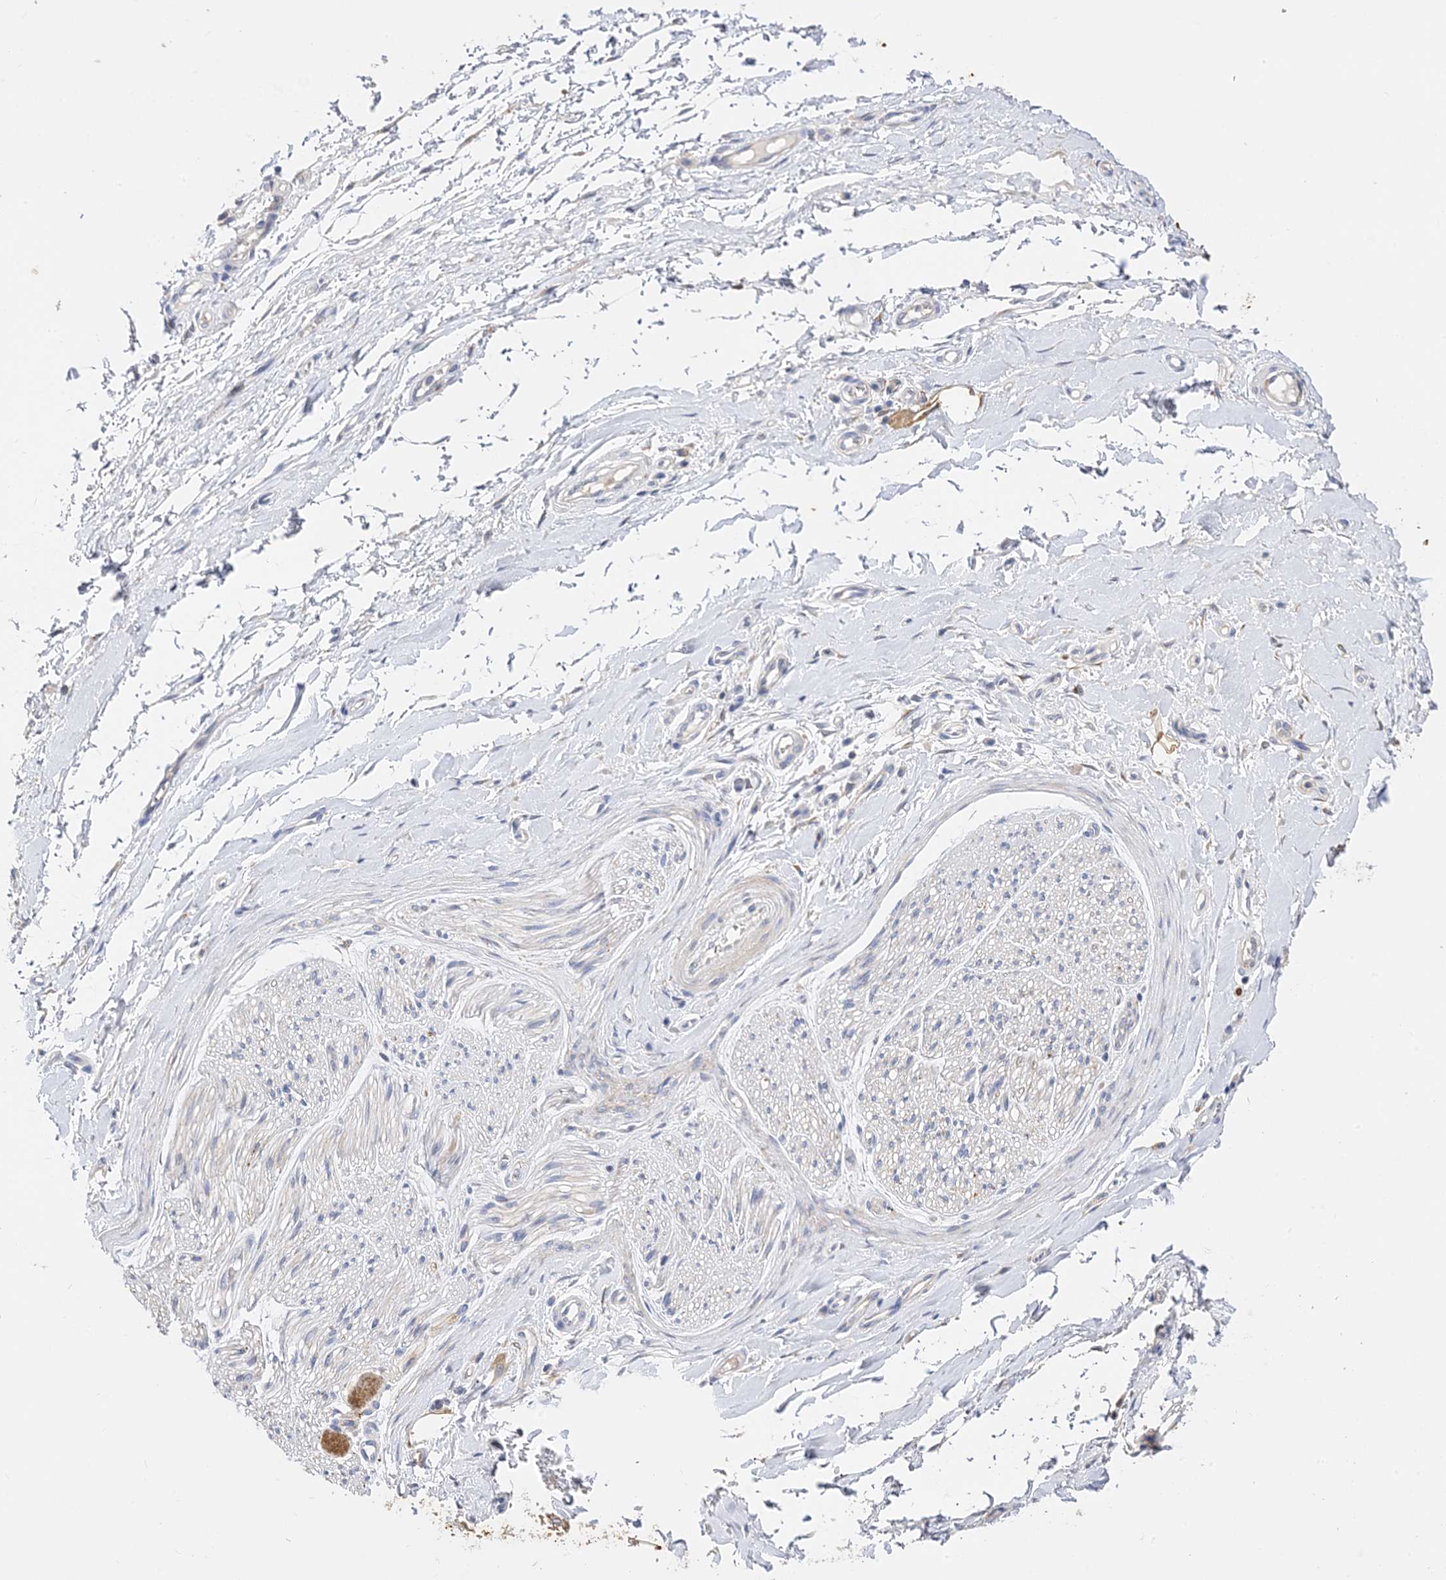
{"staining": {"intensity": "moderate", "quantity": "25%-75%", "location": "cytoplasmic/membranous"}, "tissue": "soft tissue", "cell_type": "Chondrocytes", "image_type": "normal", "snomed": [{"axis": "morphology", "description": "Normal tissue, NOS"}, {"axis": "morphology", "description": "Adenocarcinoma, NOS"}, {"axis": "topography", "description": "Stomach, upper"}, {"axis": "topography", "description": "Peripheral nerve tissue"}], "caption": "Protein expression analysis of normal human soft tissue reveals moderate cytoplasmic/membranous positivity in about 25%-75% of chondrocytes. The protein of interest is stained brown, and the nuclei are stained in blue (DAB IHC with brightfield microscopy, high magnification).", "gene": "ARV1", "patient": {"sex": "male", "age": 62}}